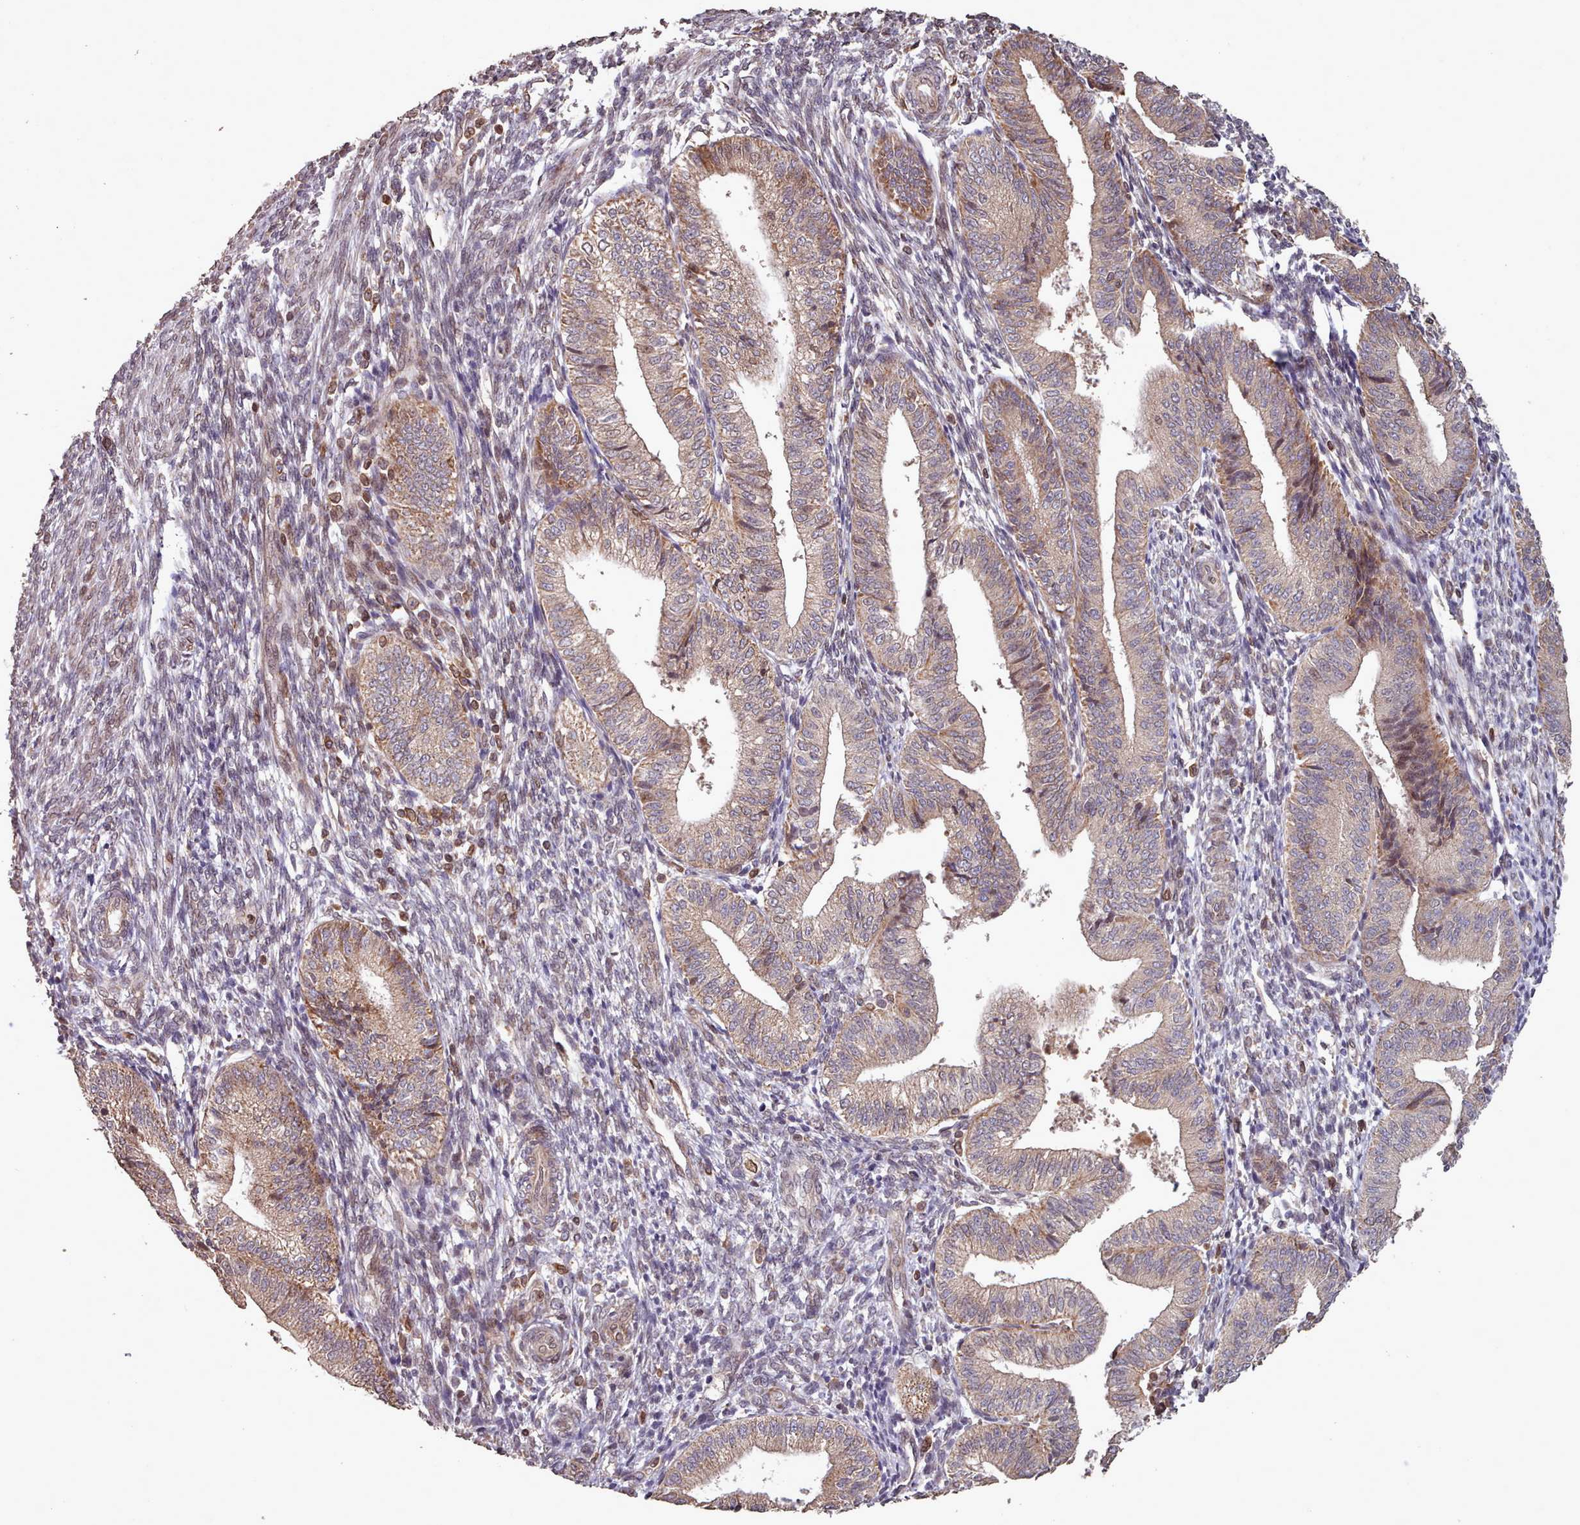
{"staining": {"intensity": "weak", "quantity": "25%-75%", "location": "cytoplasmic/membranous,nuclear"}, "tissue": "endometrium", "cell_type": "Cells in endometrial stroma", "image_type": "normal", "snomed": [{"axis": "morphology", "description": "Normal tissue, NOS"}, {"axis": "topography", "description": "Endometrium"}], "caption": "This is a histology image of IHC staining of normal endometrium, which shows weak staining in the cytoplasmic/membranous,nuclear of cells in endometrial stroma.", "gene": "TOR1AIP1", "patient": {"sex": "female", "age": 34}}